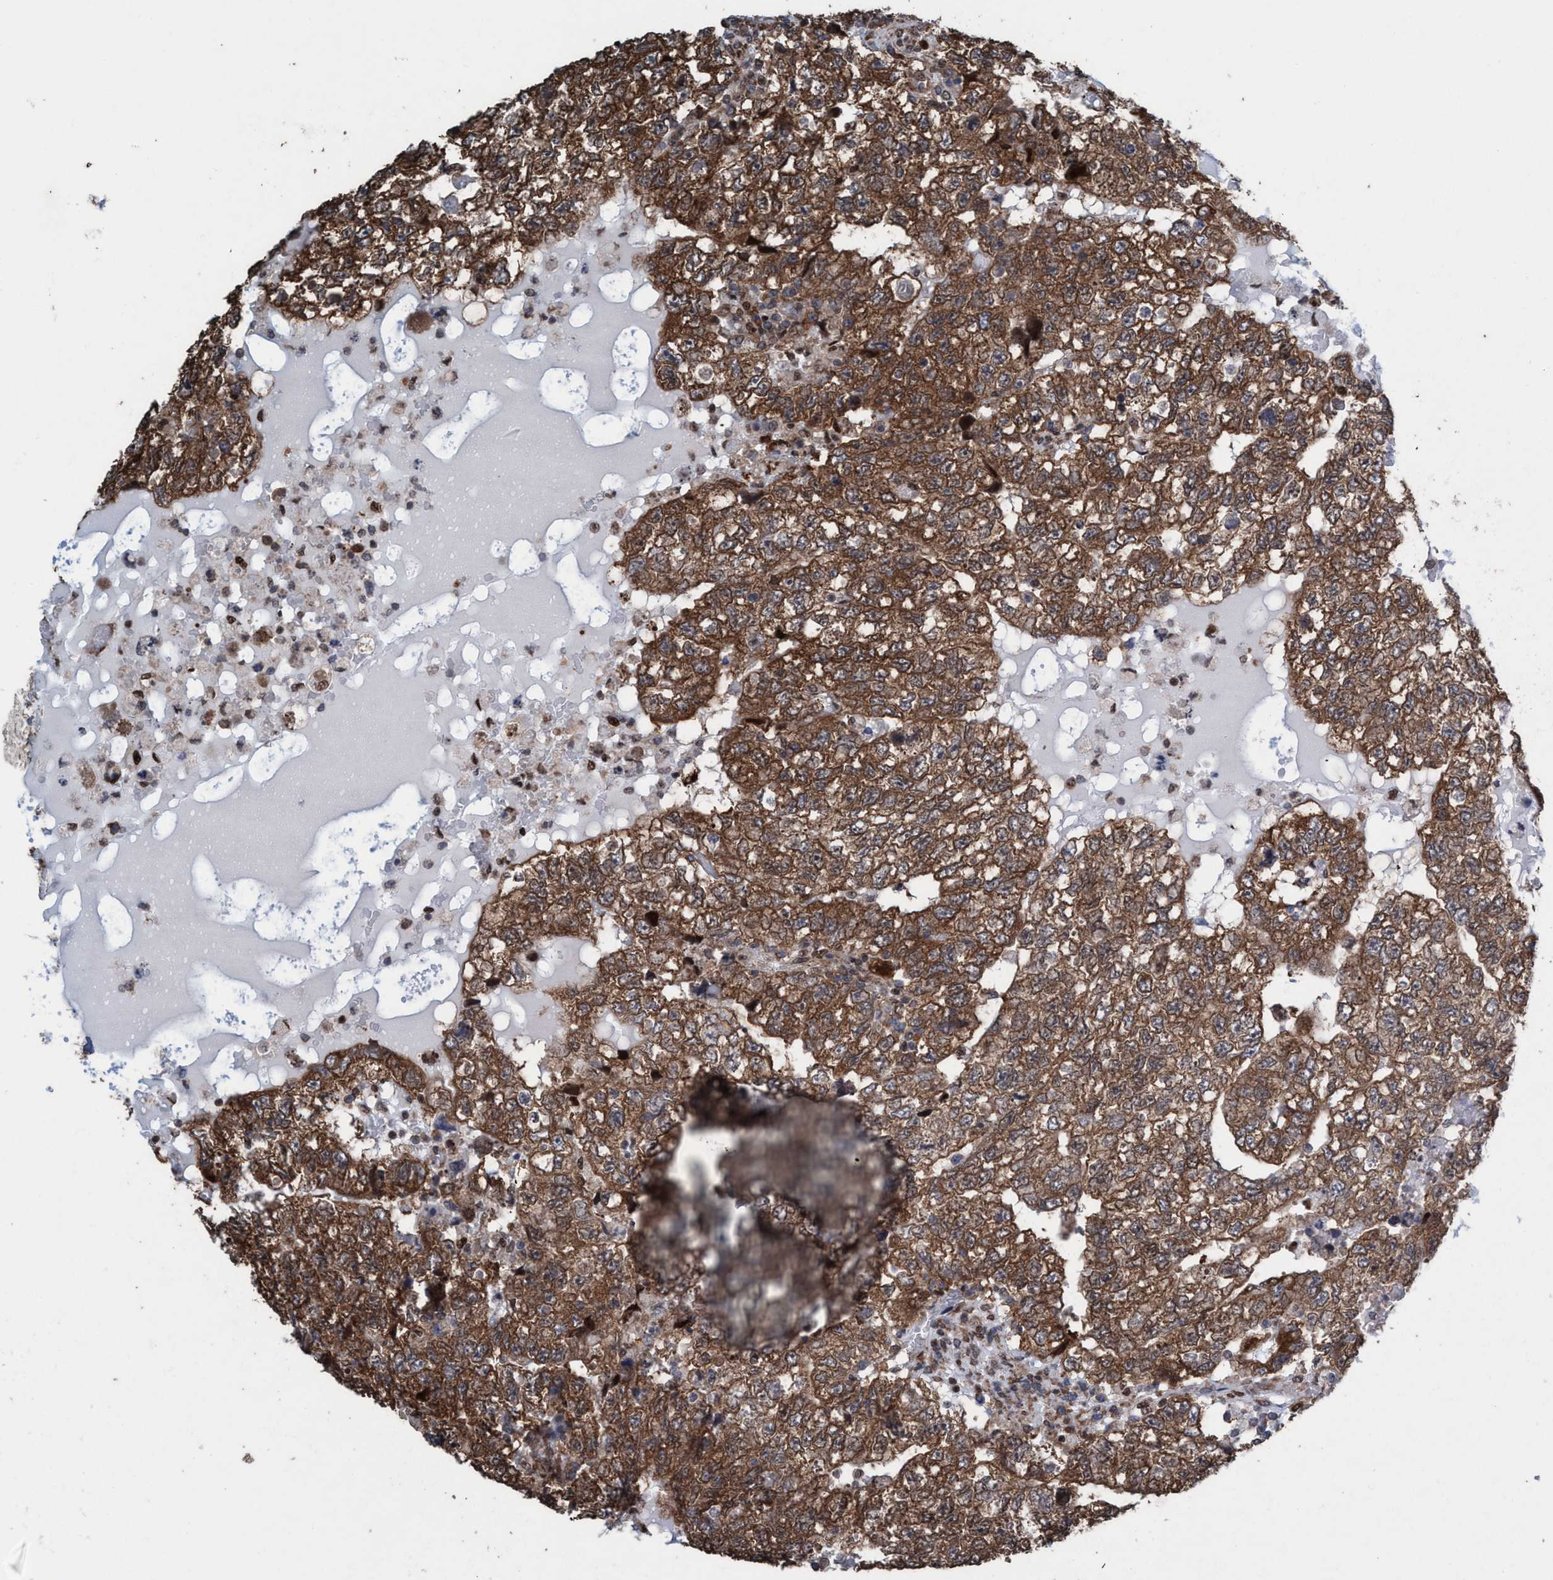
{"staining": {"intensity": "strong", "quantity": ">75%", "location": "cytoplasmic/membranous"}, "tissue": "testis cancer", "cell_type": "Tumor cells", "image_type": "cancer", "snomed": [{"axis": "morphology", "description": "Carcinoma, Embryonal, NOS"}, {"axis": "topography", "description": "Testis"}], "caption": "Embryonal carcinoma (testis) tissue exhibits strong cytoplasmic/membranous expression in approximately >75% of tumor cells", "gene": "METAP2", "patient": {"sex": "male", "age": 36}}